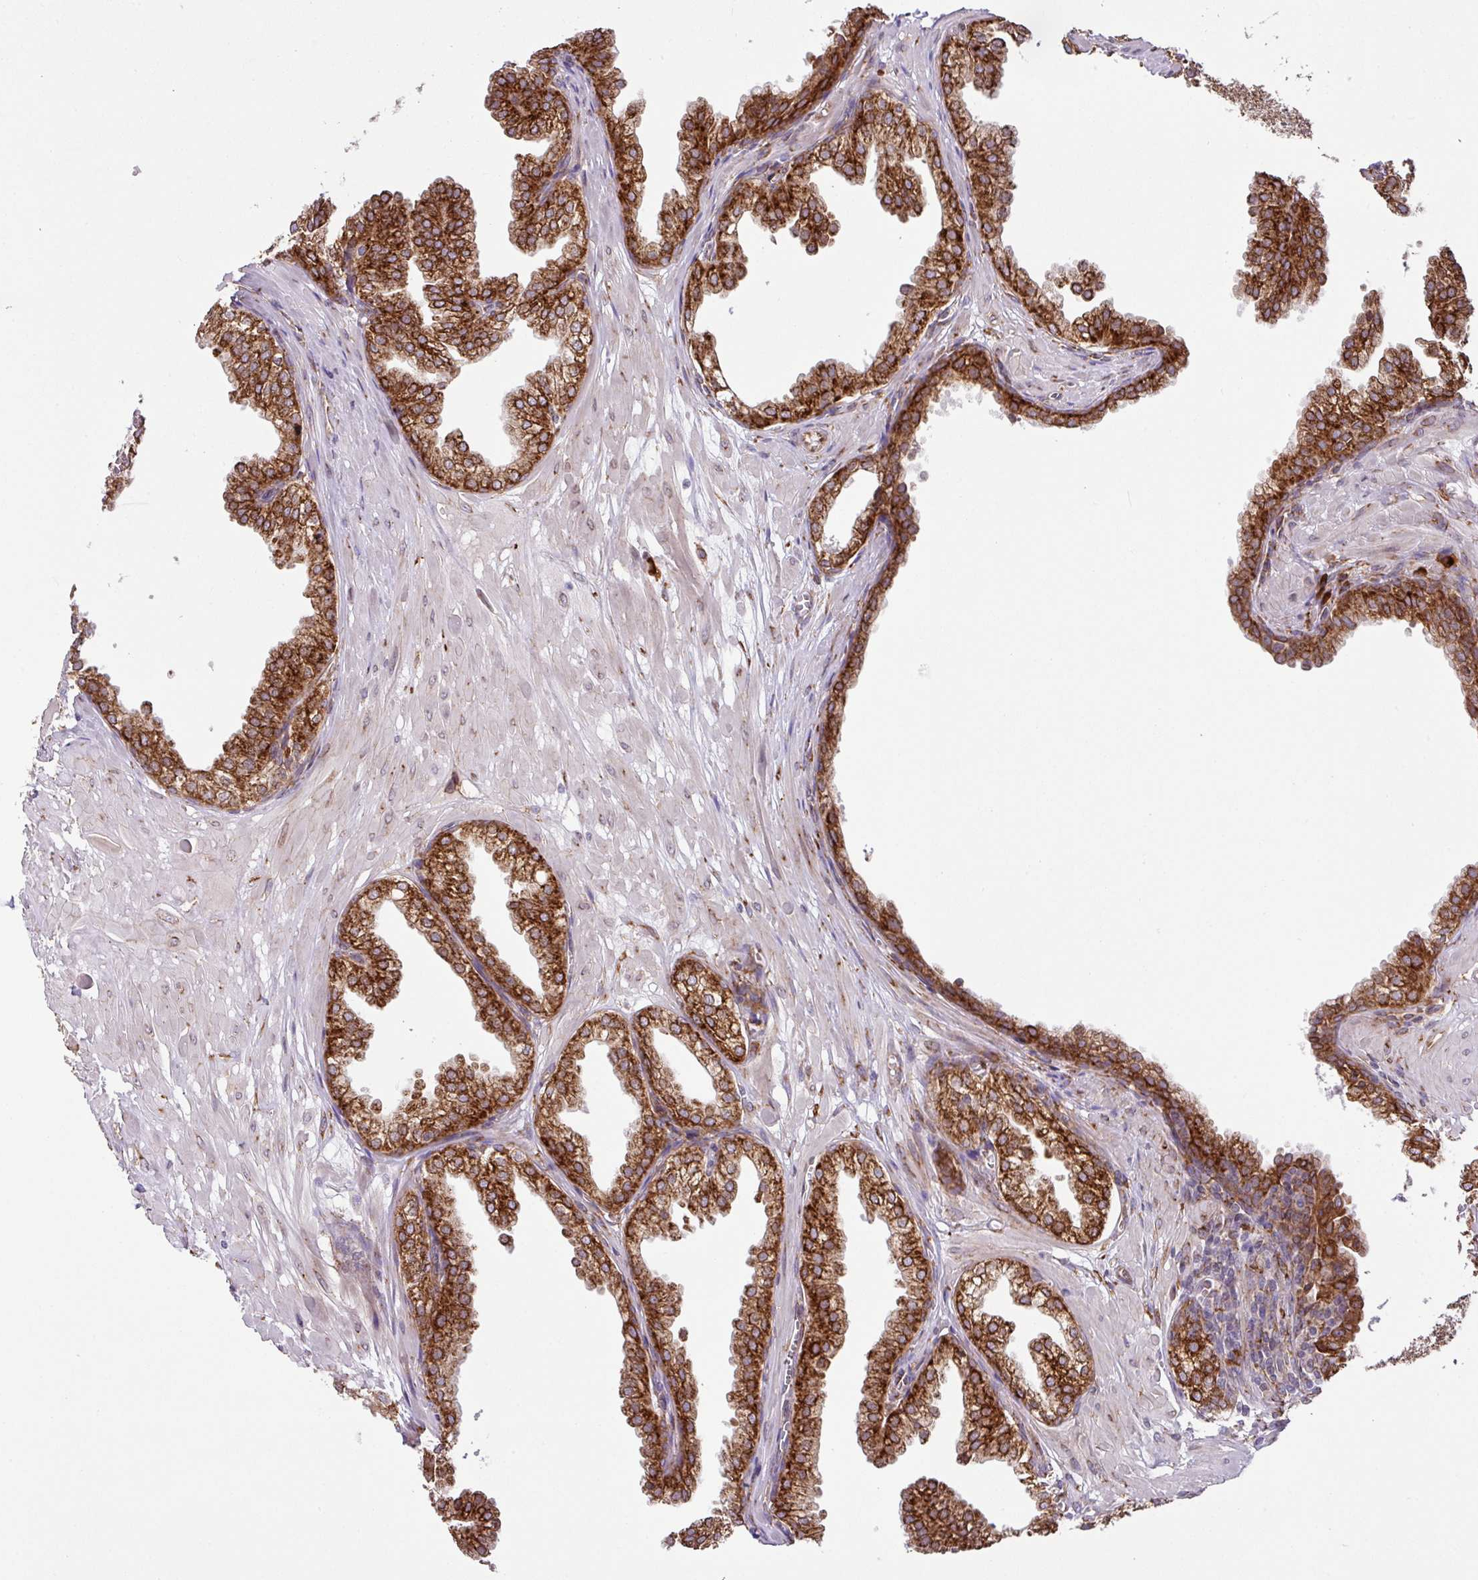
{"staining": {"intensity": "strong", "quantity": ">75%", "location": "cytoplasmic/membranous"}, "tissue": "prostate", "cell_type": "Glandular cells", "image_type": "normal", "snomed": [{"axis": "morphology", "description": "Normal tissue, NOS"}, {"axis": "topography", "description": "Prostate"}, {"axis": "topography", "description": "Peripheral nerve tissue"}], "caption": "A brown stain shows strong cytoplasmic/membranous positivity of a protein in glandular cells of normal human prostate. Using DAB (3,3'-diaminobenzidine) (brown) and hematoxylin (blue) stains, captured at high magnification using brightfield microscopy.", "gene": "SLC39A7", "patient": {"sex": "male", "age": 55}}